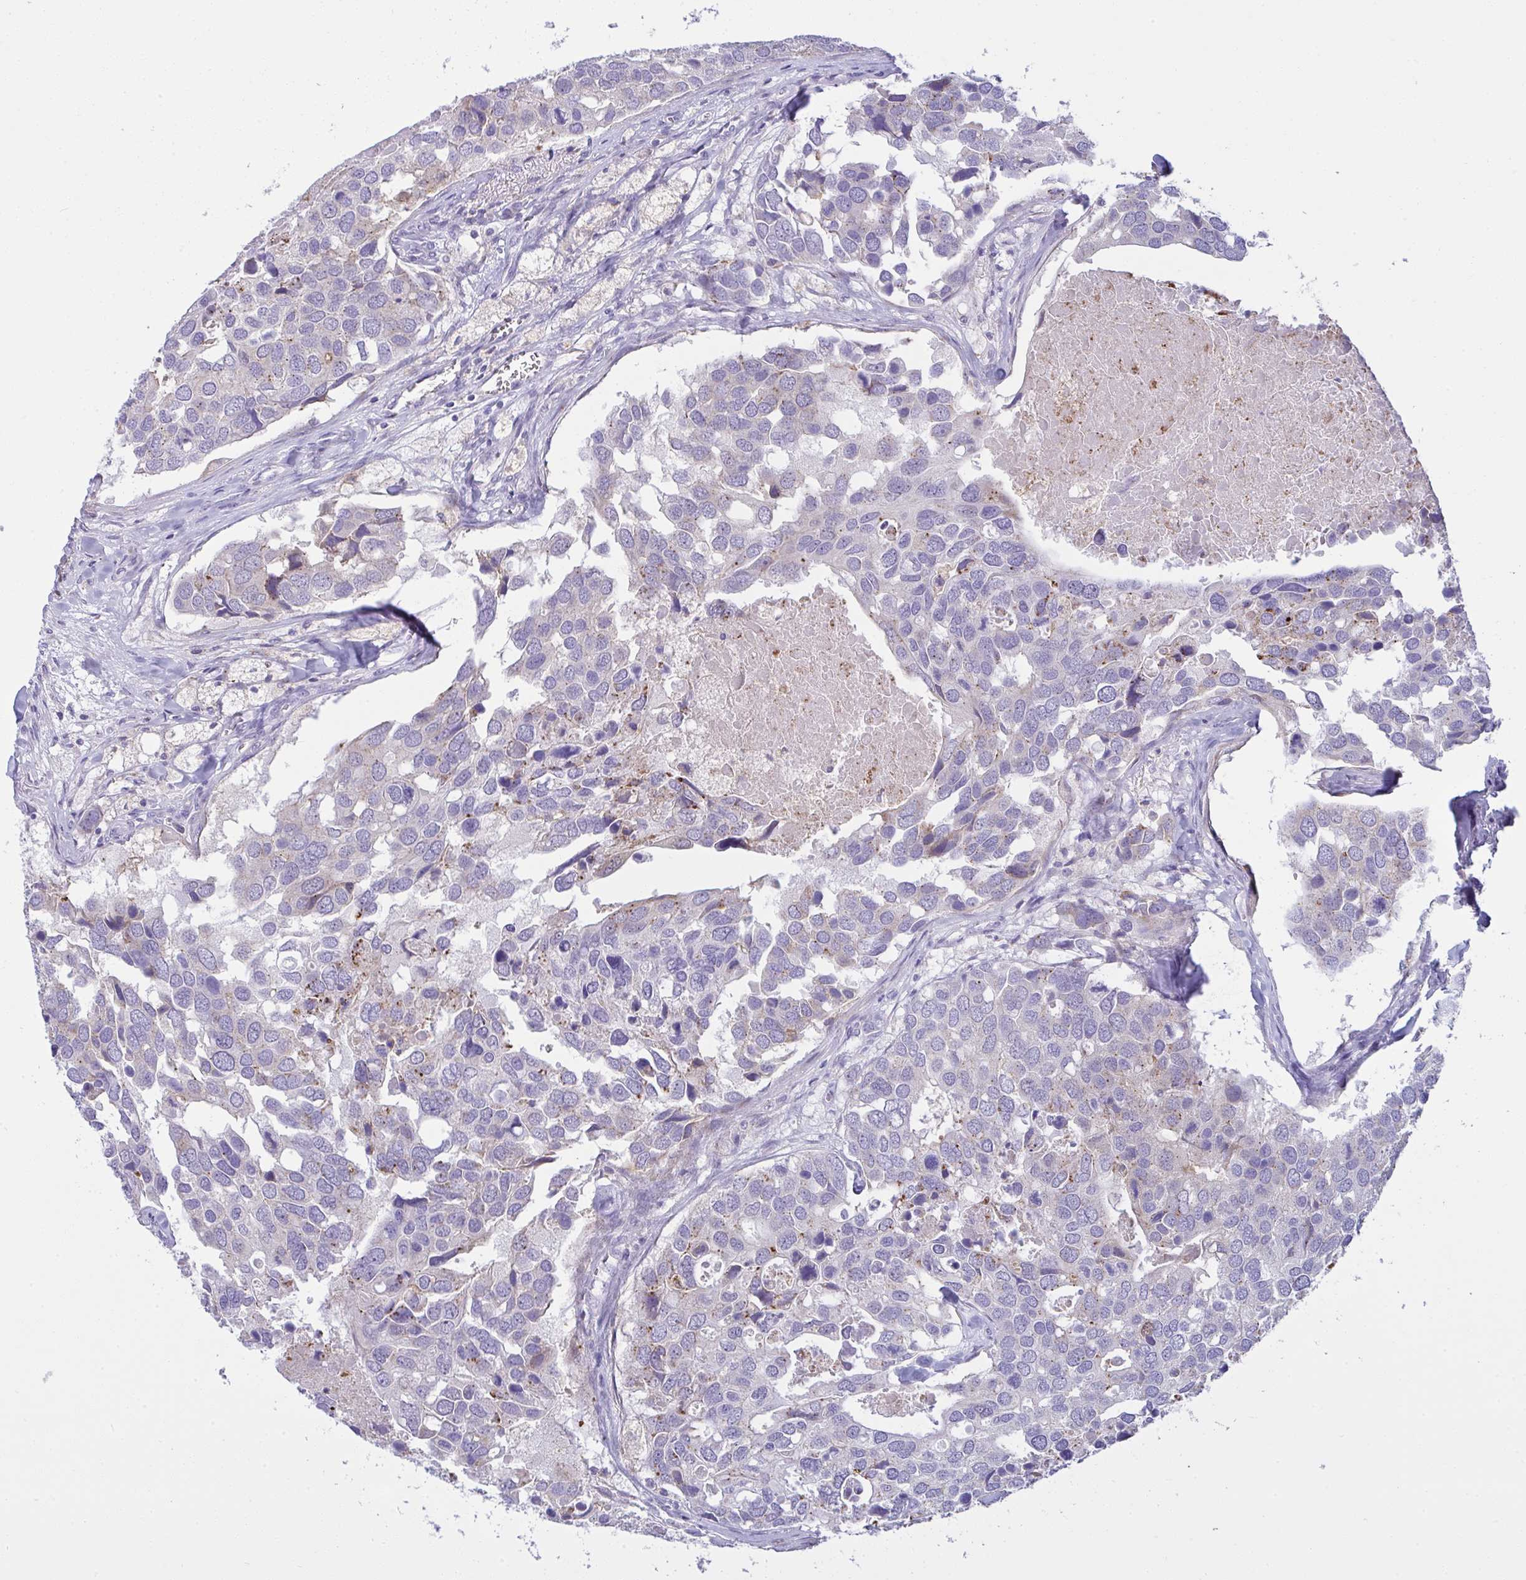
{"staining": {"intensity": "negative", "quantity": "none", "location": "none"}, "tissue": "breast cancer", "cell_type": "Tumor cells", "image_type": "cancer", "snomed": [{"axis": "morphology", "description": "Duct carcinoma"}, {"axis": "topography", "description": "Breast"}], "caption": "Protein analysis of breast cancer (intraductal carcinoma) exhibits no significant expression in tumor cells.", "gene": "RGPD5", "patient": {"sex": "female", "age": 83}}